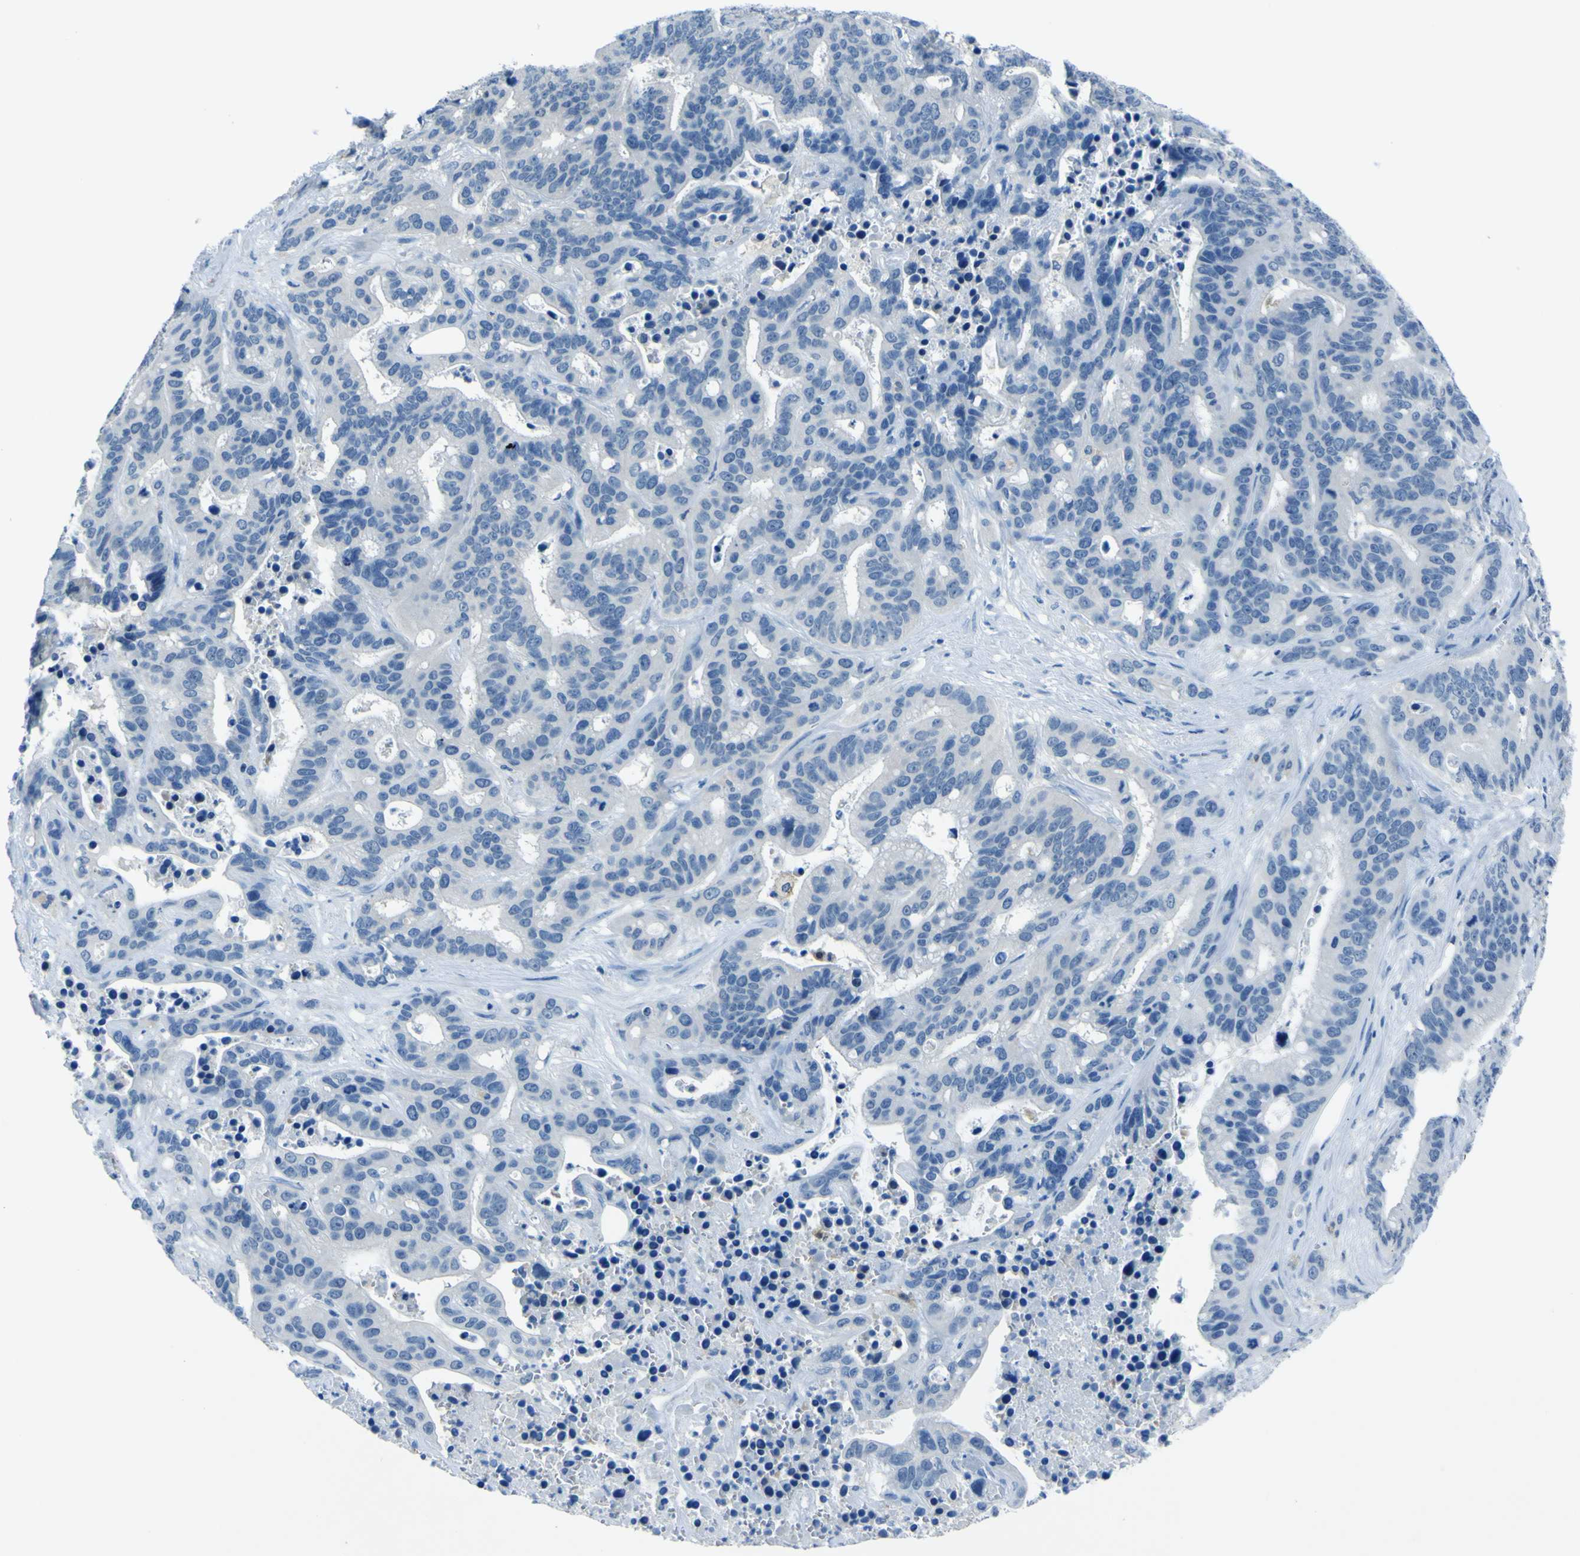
{"staining": {"intensity": "negative", "quantity": "none", "location": "none"}, "tissue": "liver cancer", "cell_type": "Tumor cells", "image_type": "cancer", "snomed": [{"axis": "morphology", "description": "Cholangiocarcinoma"}, {"axis": "topography", "description": "Liver"}], "caption": "This micrograph is of liver cancer stained with immunohistochemistry to label a protein in brown with the nuclei are counter-stained blue. There is no staining in tumor cells.", "gene": "PHKG1", "patient": {"sex": "female", "age": 65}}